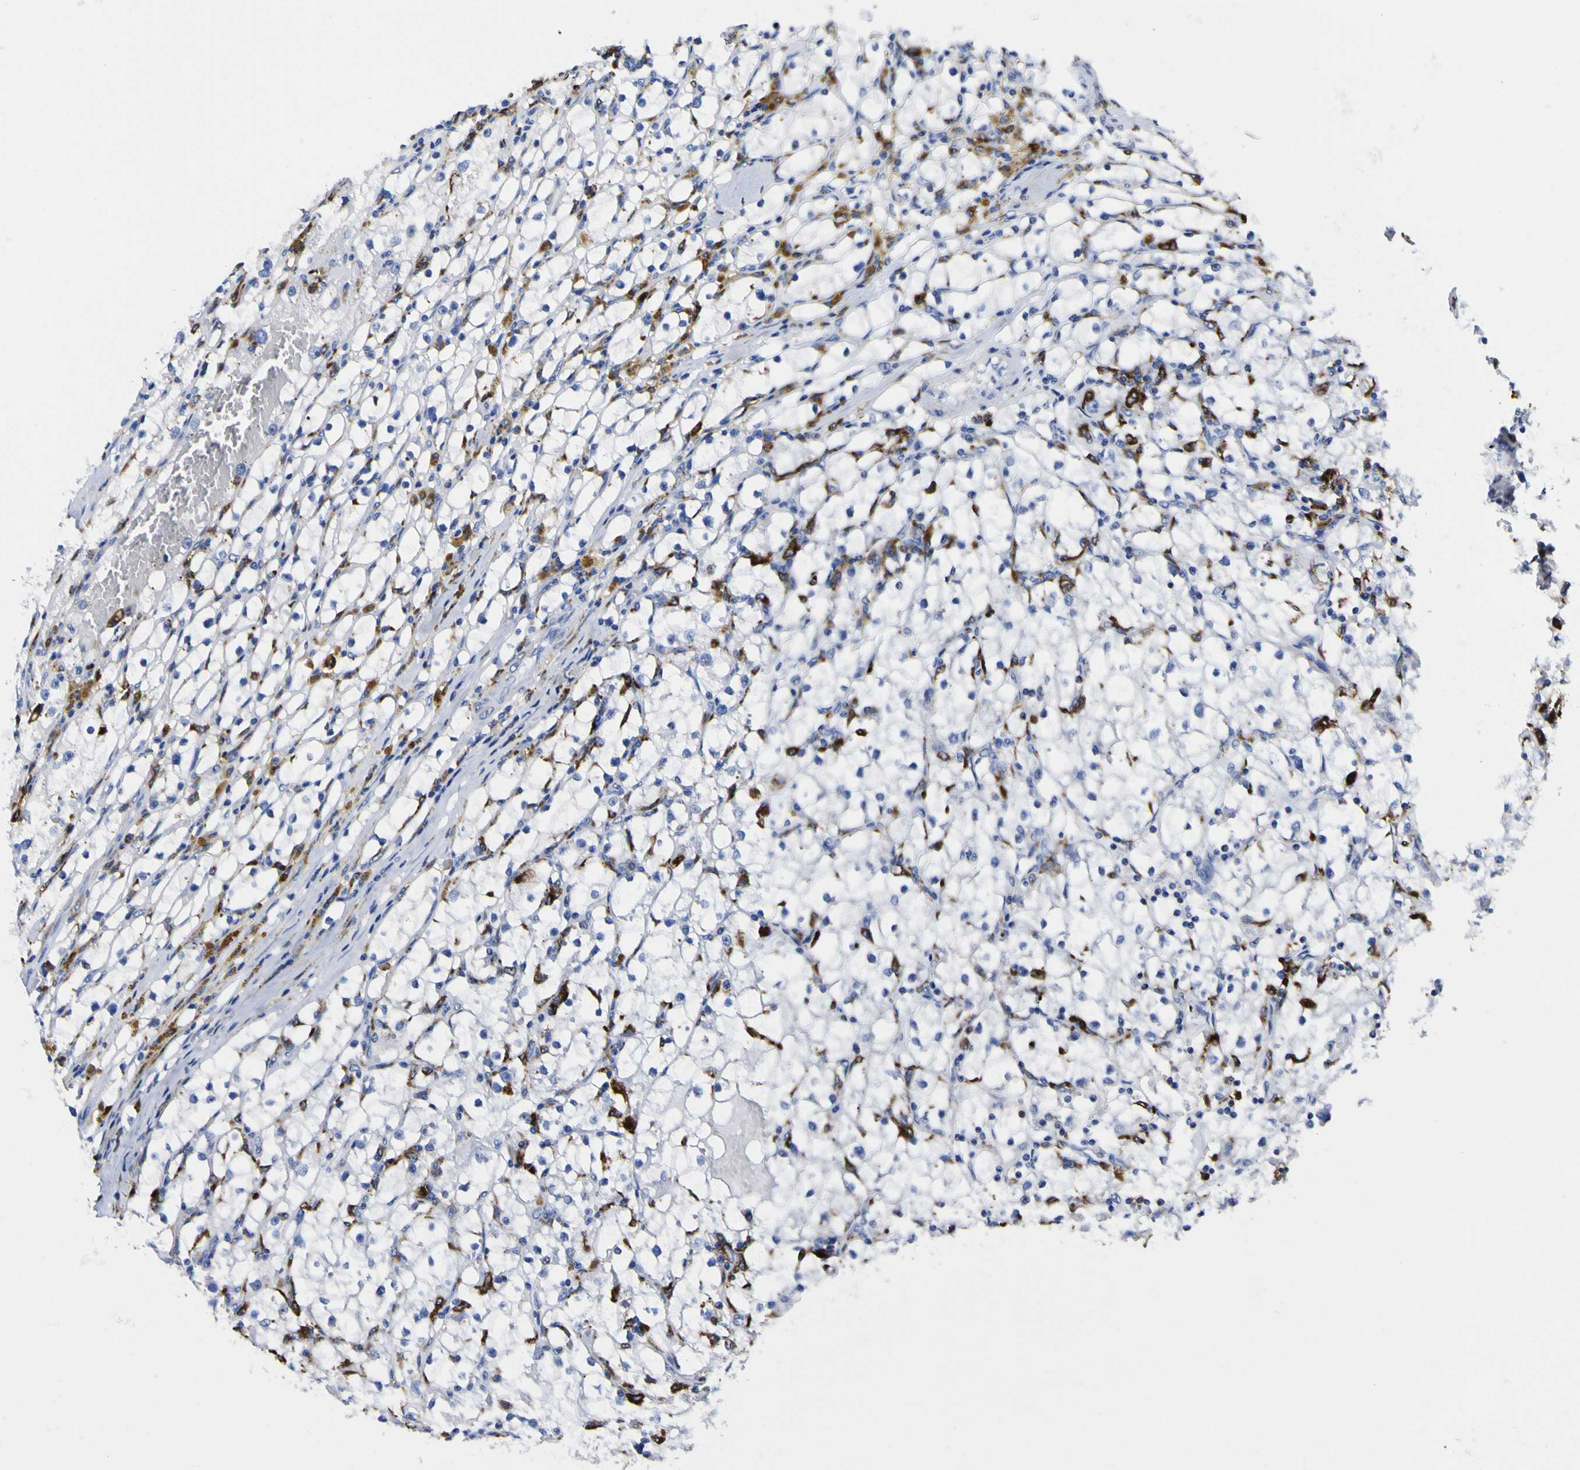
{"staining": {"intensity": "strong", "quantity": "<25%", "location": "cytoplasmic/membranous"}, "tissue": "renal cancer", "cell_type": "Tumor cells", "image_type": "cancer", "snomed": [{"axis": "morphology", "description": "Adenocarcinoma, NOS"}, {"axis": "topography", "description": "Kidney"}], "caption": "Adenocarcinoma (renal) was stained to show a protein in brown. There is medium levels of strong cytoplasmic/membranous staining in about <25% of tumor cells.", "gene": "HLA-DQA1", "patient": {"sex": "male", "age": 56}}